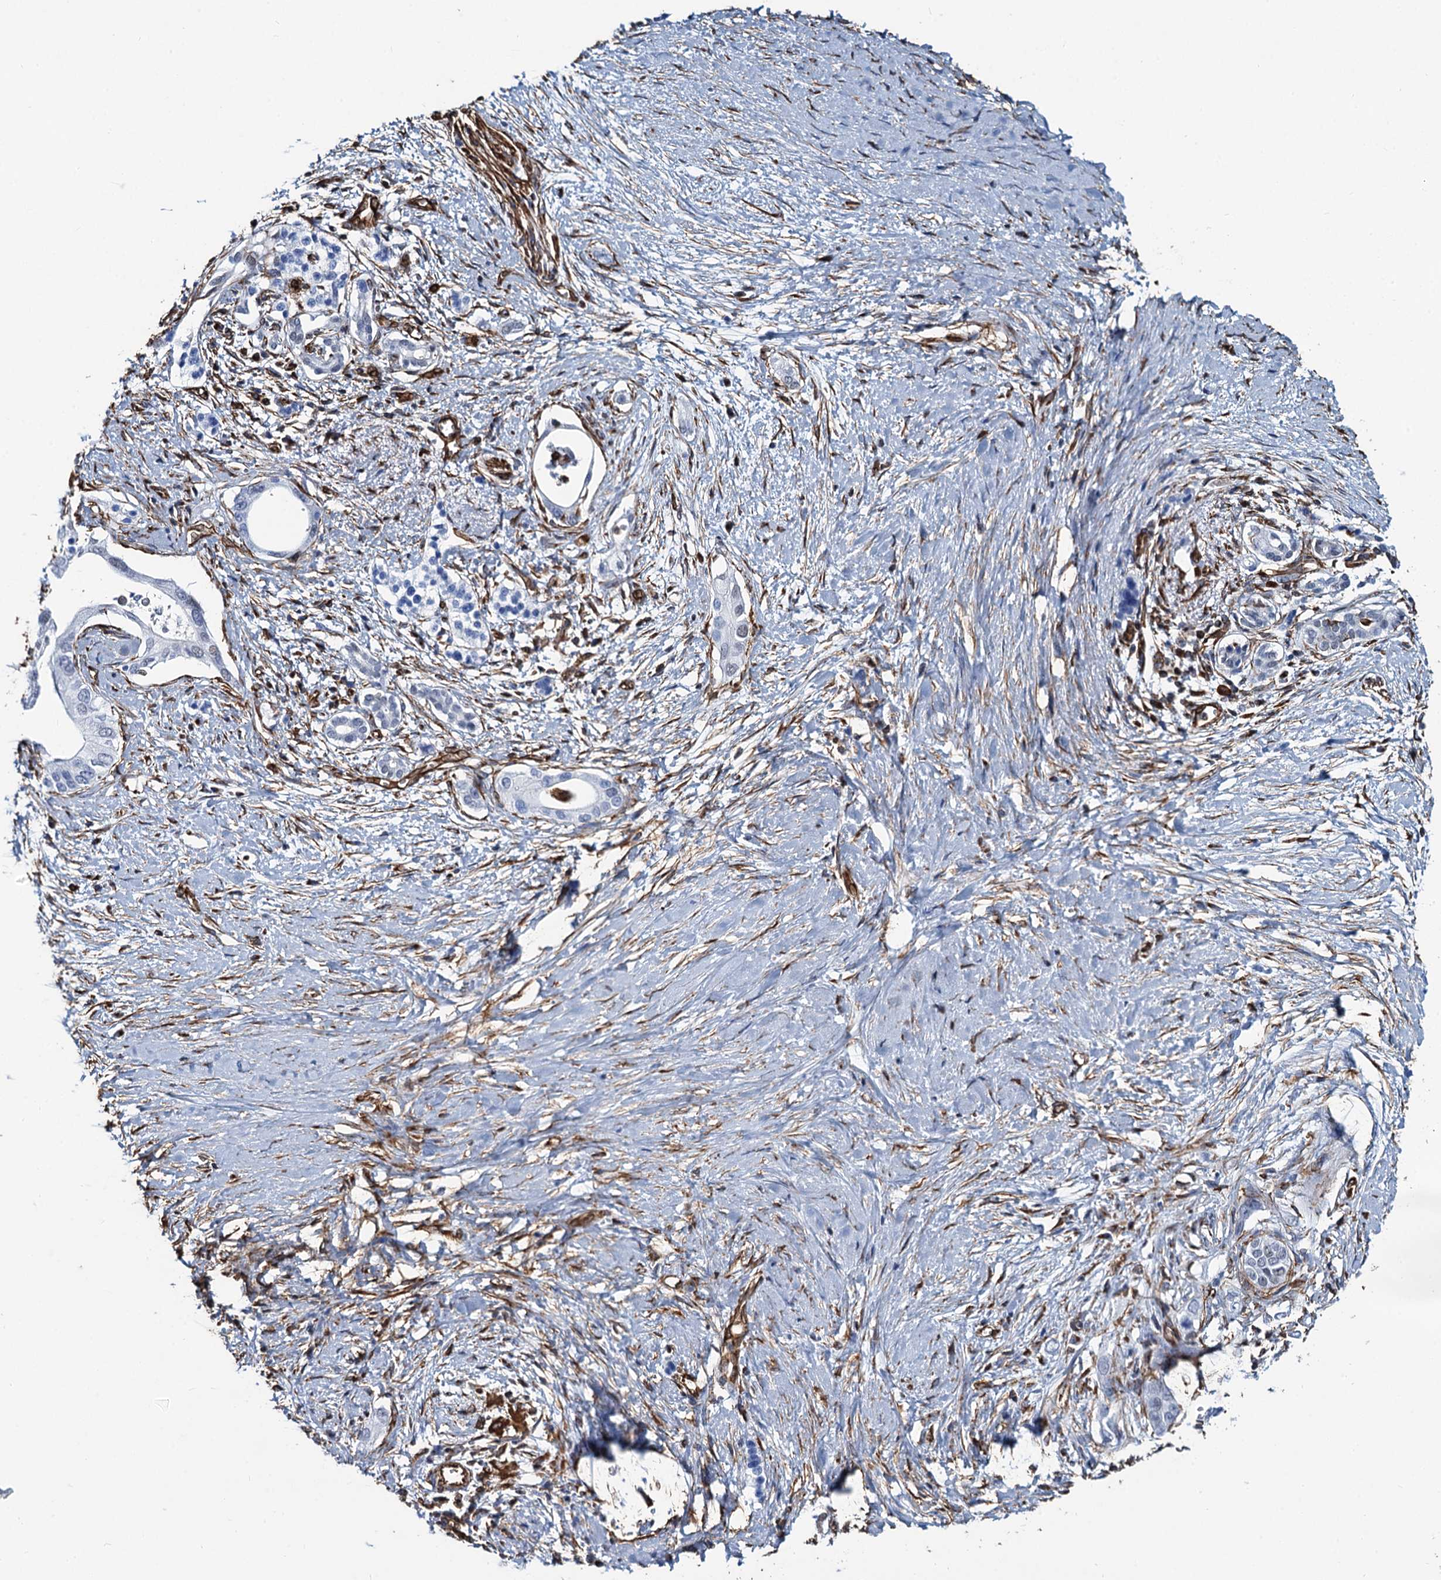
{"staining": {"intensity": "negative", "quantity": "none", "location": "none"}, "tissue": "pancreatic cancer", "cell_type": "Tumor cells", "image_type": "cancer", "snomed": [{"axis": "morphology", "description": "Normal tissue, NOS"}, {"axis": "morphology", "description": "Adenocarcinoma, NOS"}, {"axis": "topography", "description": "Pancreas"}, {"axis": "topography", "description": "Peripheral nerve tissue"}], "caption": "Tumor cells show no significant expression in adenocarcinoma (pancreatic).", "gene": "PGM2", "patient": {"sex": "male", "age": 59}}